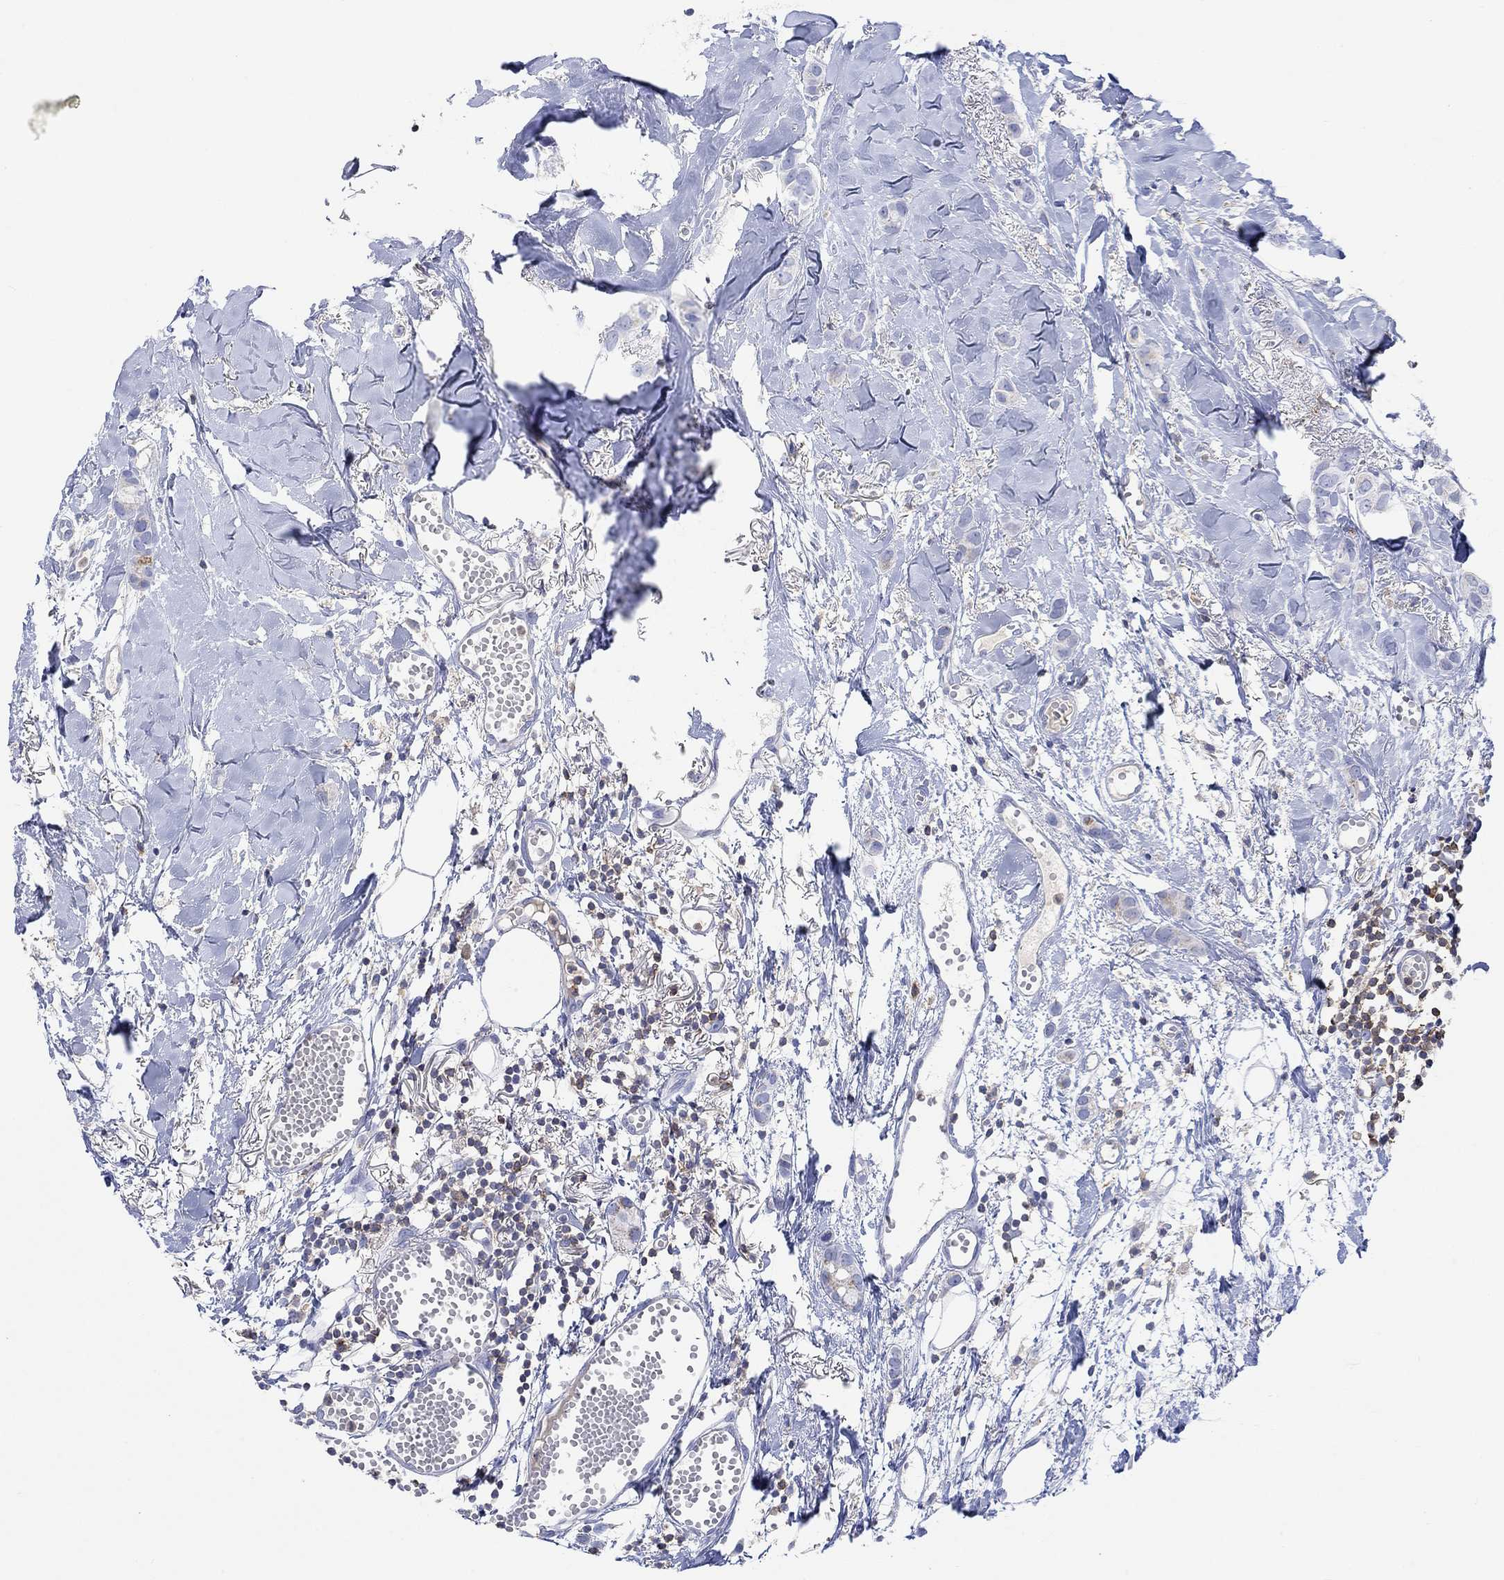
{"staining": {"intensity": "negative", "quantity": "none", "location": "none"}, "tissue": "breast cancer", "cell_type": "Tumor cells", "image_type": "cancer", "snomed": [{"axis": "morphology", "description": "Duct carcinoma"}, {"axis": "topography", "description": "Breast"}], "caption": "This is a photomicrograph of immunohistochemistry staining of breast cancer, which shows no staining in tumor cells.", "gene": "GCM1", "patient": {"sex": "female", "age": 85}}